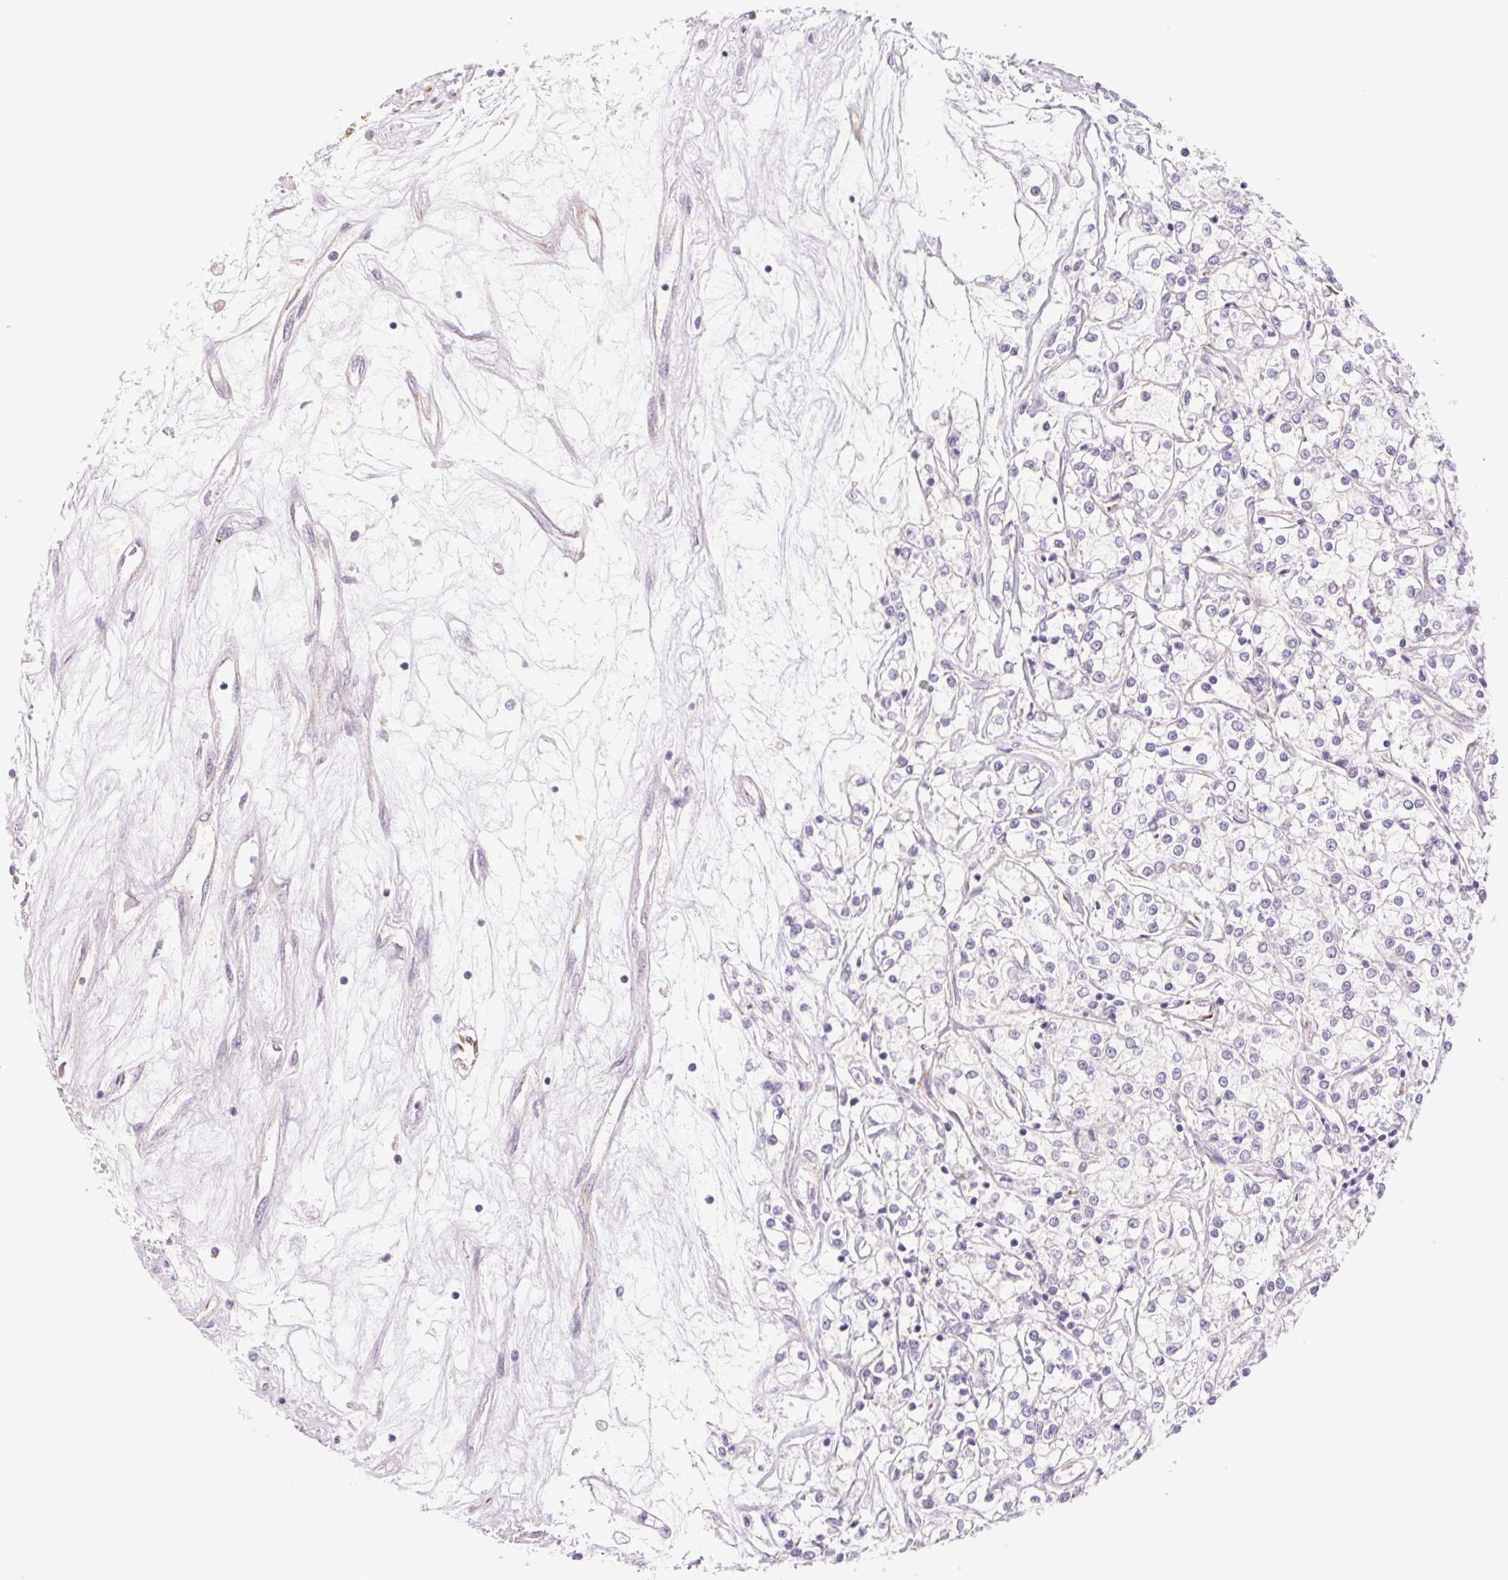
{"staining": {"intensity": "negative", "quantity": "none", "location": "none"}, "tissue": "renal cancer", "cell_type": "Tumor cells", "image_type": "cancer", "snomed": [{"axis": "morphology", "description": "Adenocarcinoma, NOS"}, {"axis": "topography", "description": "Kidney"}], "caption": "The photomicrograph demonstrates no staining of tumor cells in renal adenocarcinoma. (DAB immunohistochemistry visualized using brightfield microscopy, high magnification).", "gene": "IGFL3", "patient": {"sex": "female", "age": 59}}